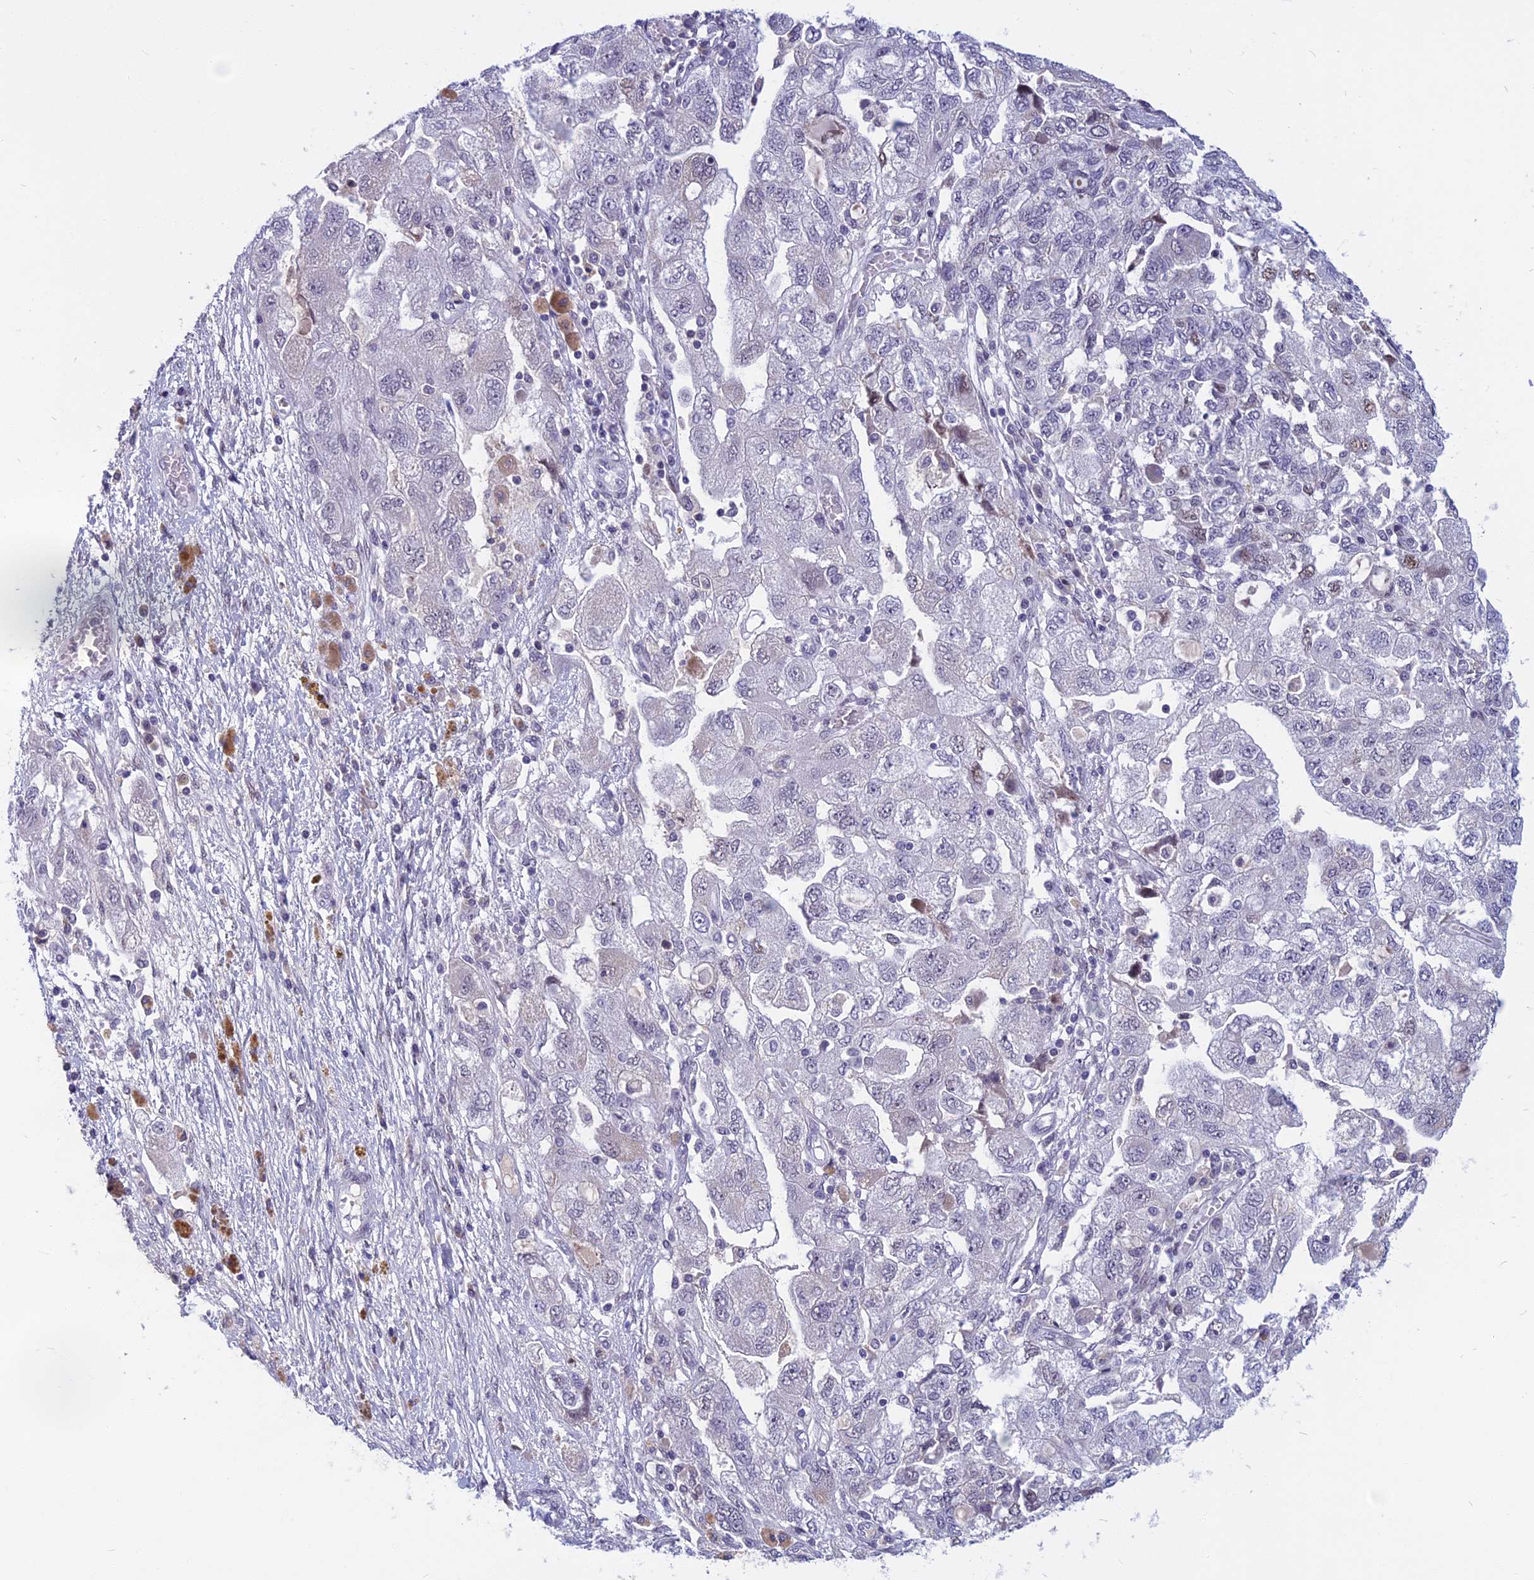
{"staining": {"intensity": "negative", "quantity": "none", "location": "none"}, "tissue": "ovarian cancer", "cell_type": "Tumor cells", "image_type": "cancer", "snomed": [{"axis": "morphology", "description": "Carcinoma, NOS"}, {"axis": "morphology", "description": "Cystadenocarcinoma, serous, NOS"}, {"axis": "topography", "description": "Ovary"}], "caption": "Immunohistochemical staining of ovarian carcinoma reveals no significant staining in tumor cells. (Brightfield microscopy of DAB IHC at high magnification).", "gene": "CDC7", "patient": {"sex": "female", "age": 69}}